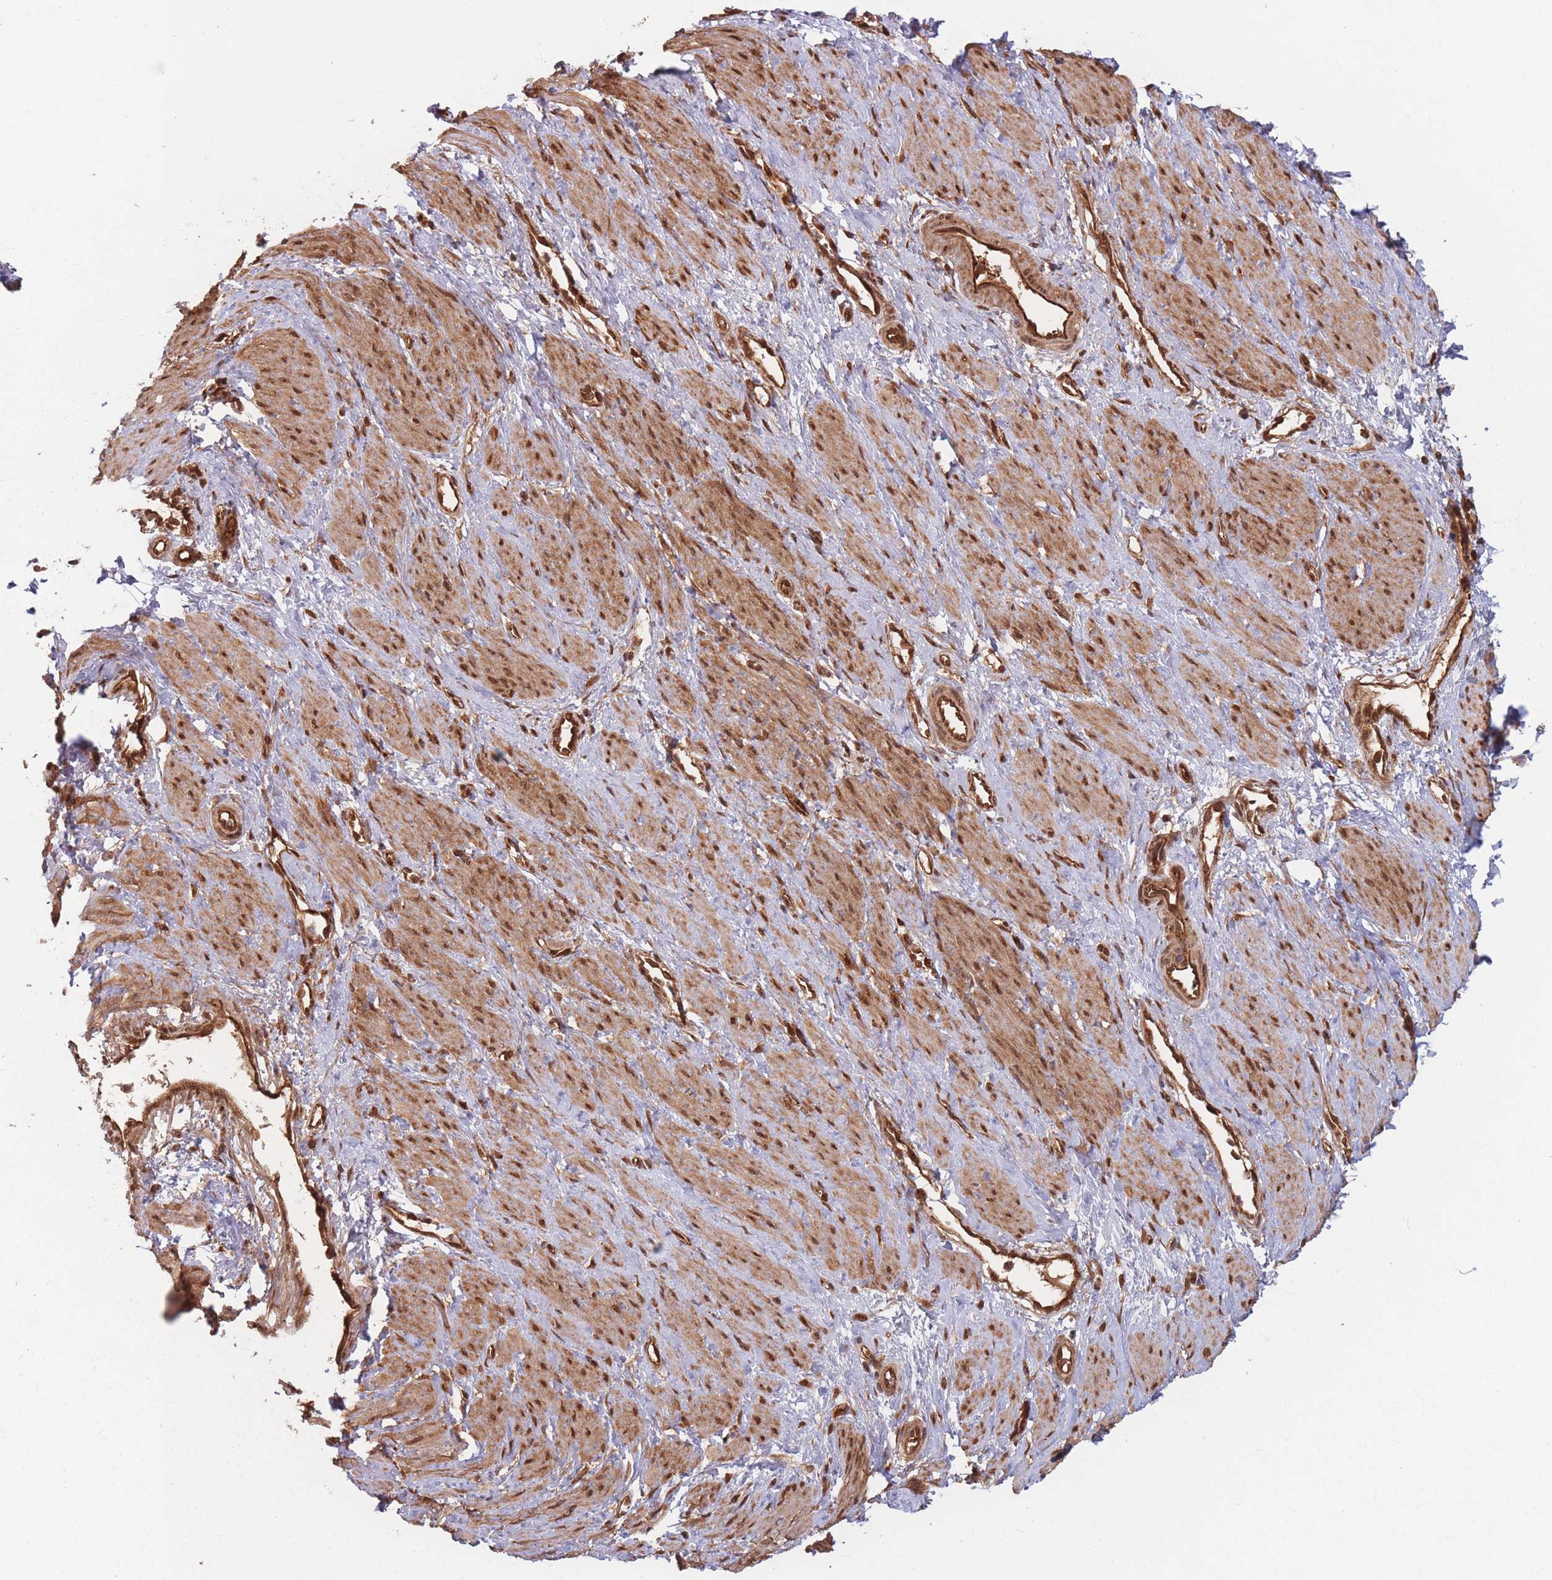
{"staining": {"intensity": "moderate", "quantity": ">75%", "location": "cytoplasmic/membranous,nuclear"}, "tissue": "smooth muscle", "cell_type": "Smooth muscle cells", "image_type": "normal", "snomed": [{"axis": "morphology", "description": "Normal tissue, NOS"}, {"axis": "topography", "description": "Smooth muscle"}, {"axis": "topography", "description": "Uterus"}], "caption": "Smooth muscle stained with immunohistochemistry (IHC) displays moderate cytoplasmic/membranous,nuclear staining in about >75% of smooth muscle cells. The staining was performed using DAB (3,3'-diaminobenzidine), with brown indicating positive protein expression. Nuclei are stained blue with hematoxylin.", "gene": "PODXL2", "patient": {"sex": "female", "age": 39}}